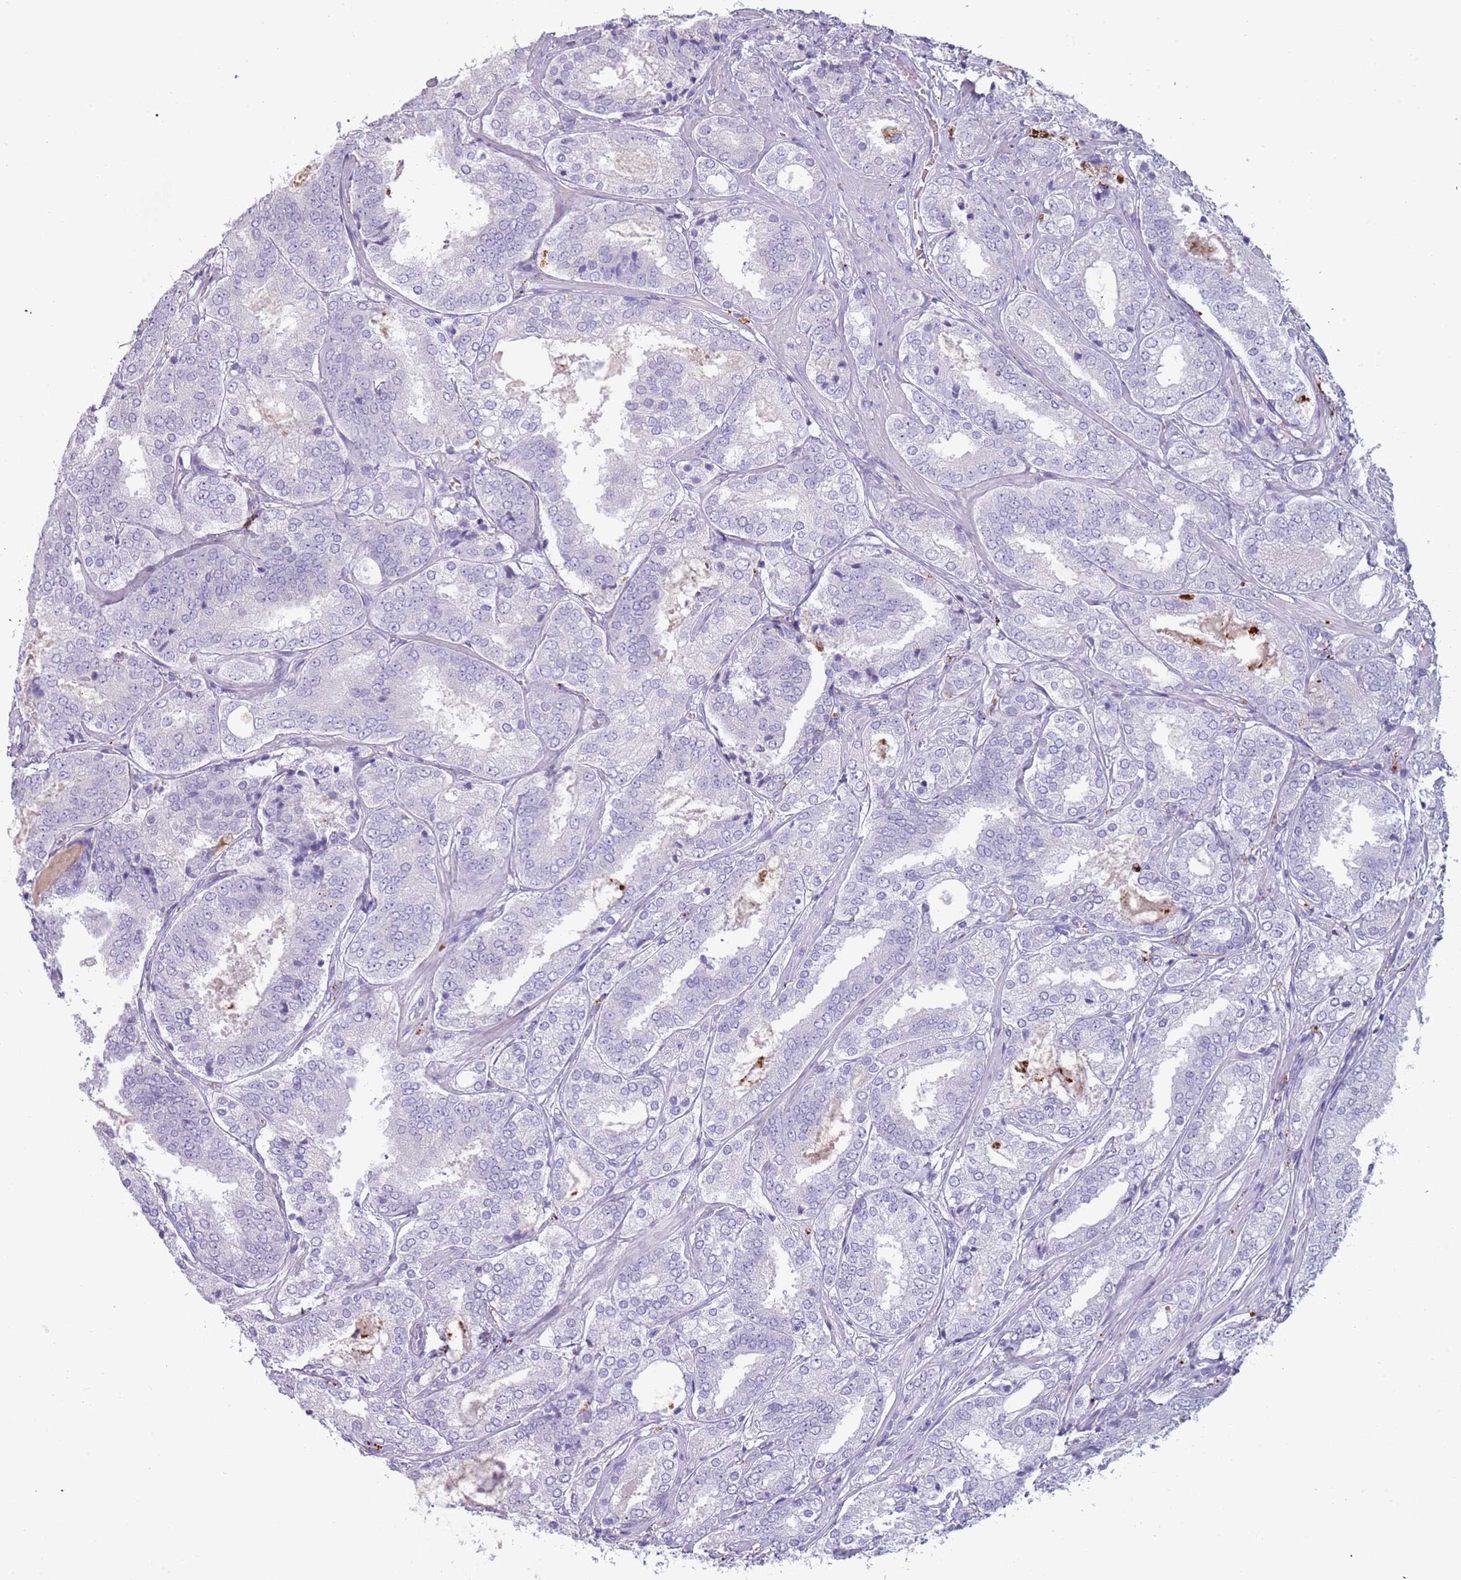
{"staining": {"intensity": "negative", "quantity": "none", "location": "none"}, "tissue": "prostate cancer", "cell_type": "Tumor cells", "image_type": "cancer", "snomed": [{"axis": "morphology", "description": "Adenocarcinoma, High grade"}, {"axis": "topography", "description": "Prostate"}], "caption": "Immunohistochemistry (IHC) histopathology image of adenocarcinoma (high-grade) (prostate) stained for a protein (brown), which exhibits no staining in tumor cells.", "gene": "NWD2", "patient": {"sex": "male", "age": 63}}